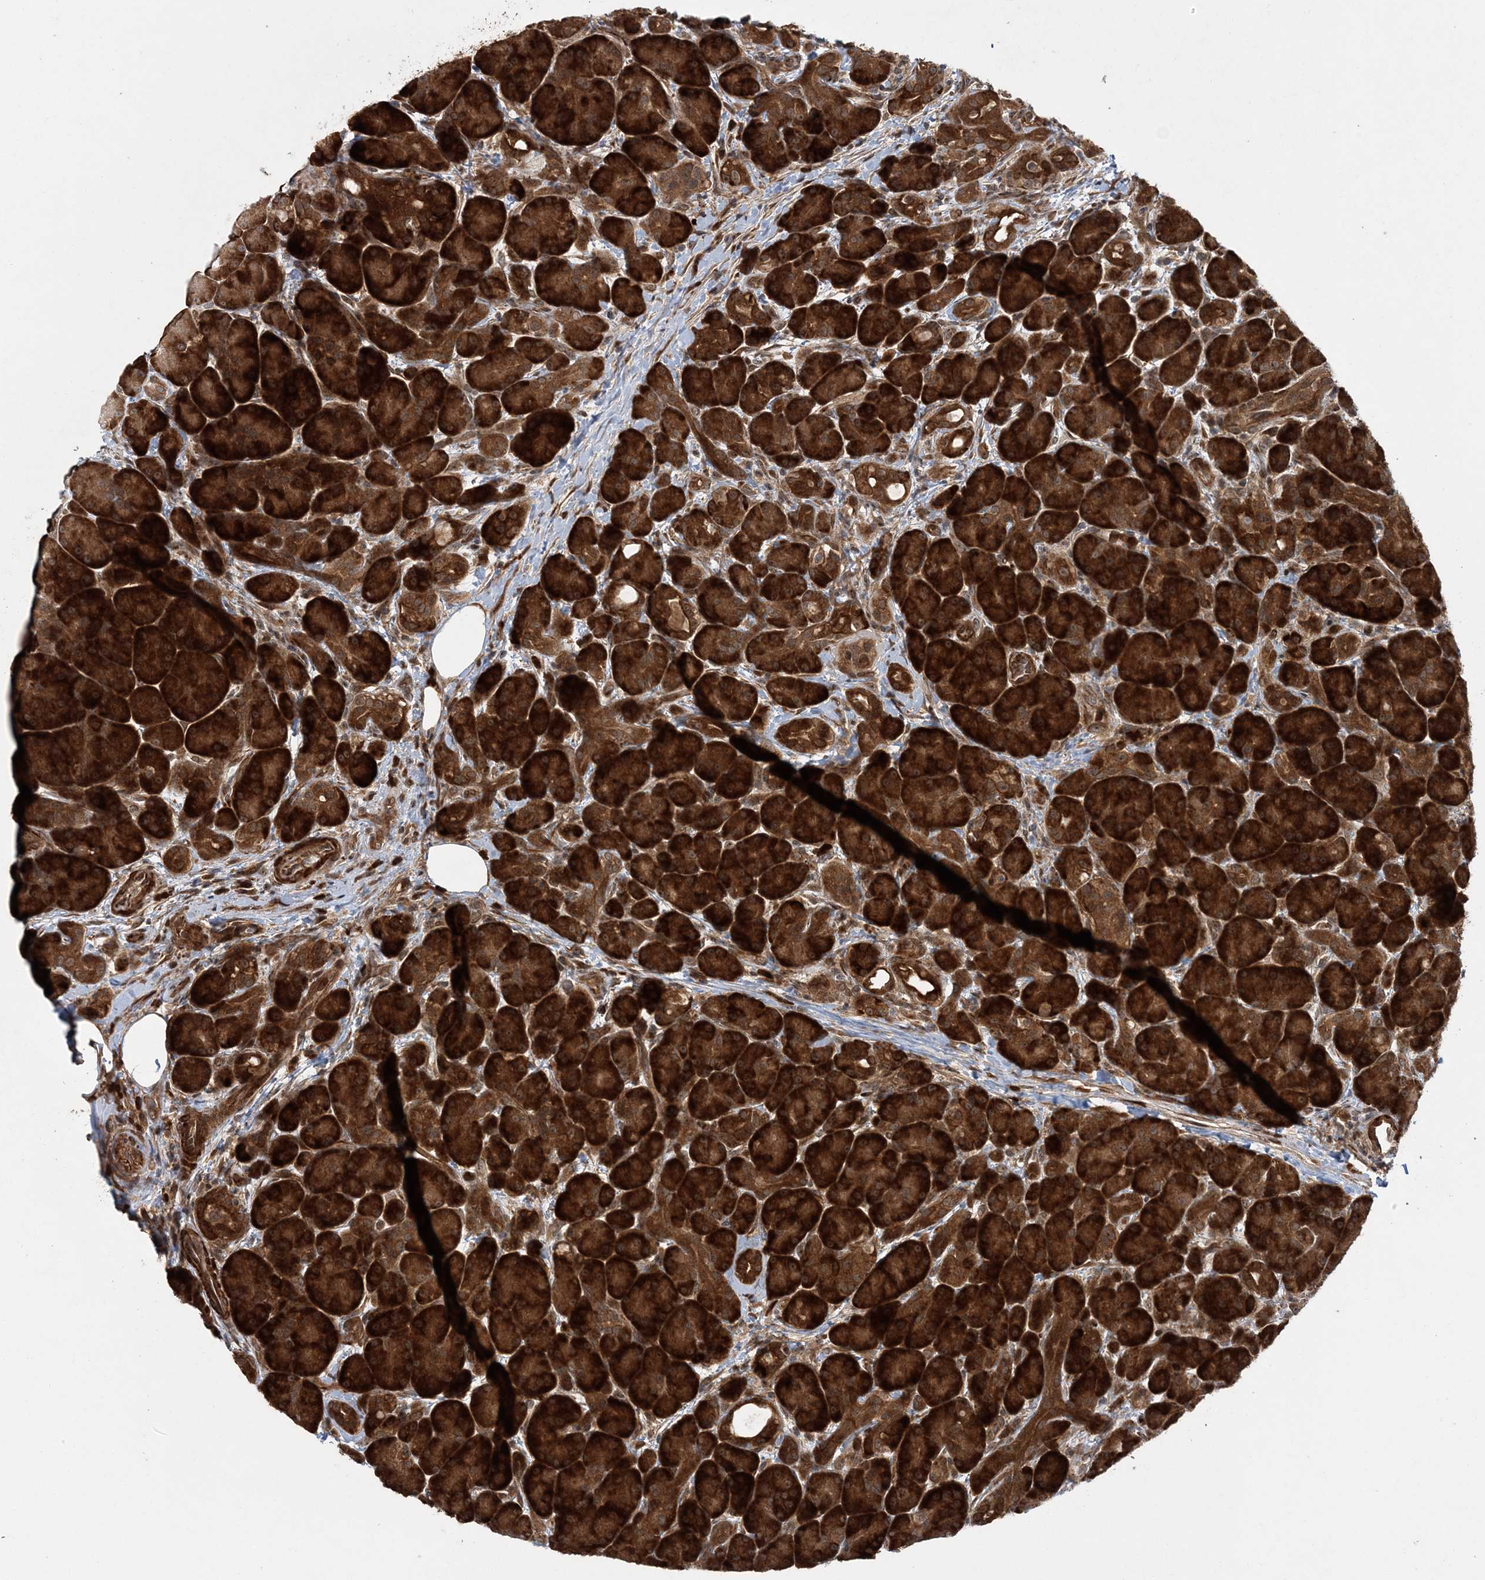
{"staining": {"intensity": "strong", "quantity": ">75%", "location": "cytoplasmic/membranous"}, "tissue": "pancreas", "cell_type": "Exocrine glandular cells", "image_type": "normal", "snomed": [{"axis": "morphology", "description": "Normal tissue, NOS"}, {"axis": "topography", "description": "Pancreas"}], "caption": "Exocrine glandular cells show high levels of strong cytoplasmic/membranous staining in approximately >75% of cells in benign human pancreas.", "gene": "UBTD2", "patient": {"sex": "male", "age": 63}}